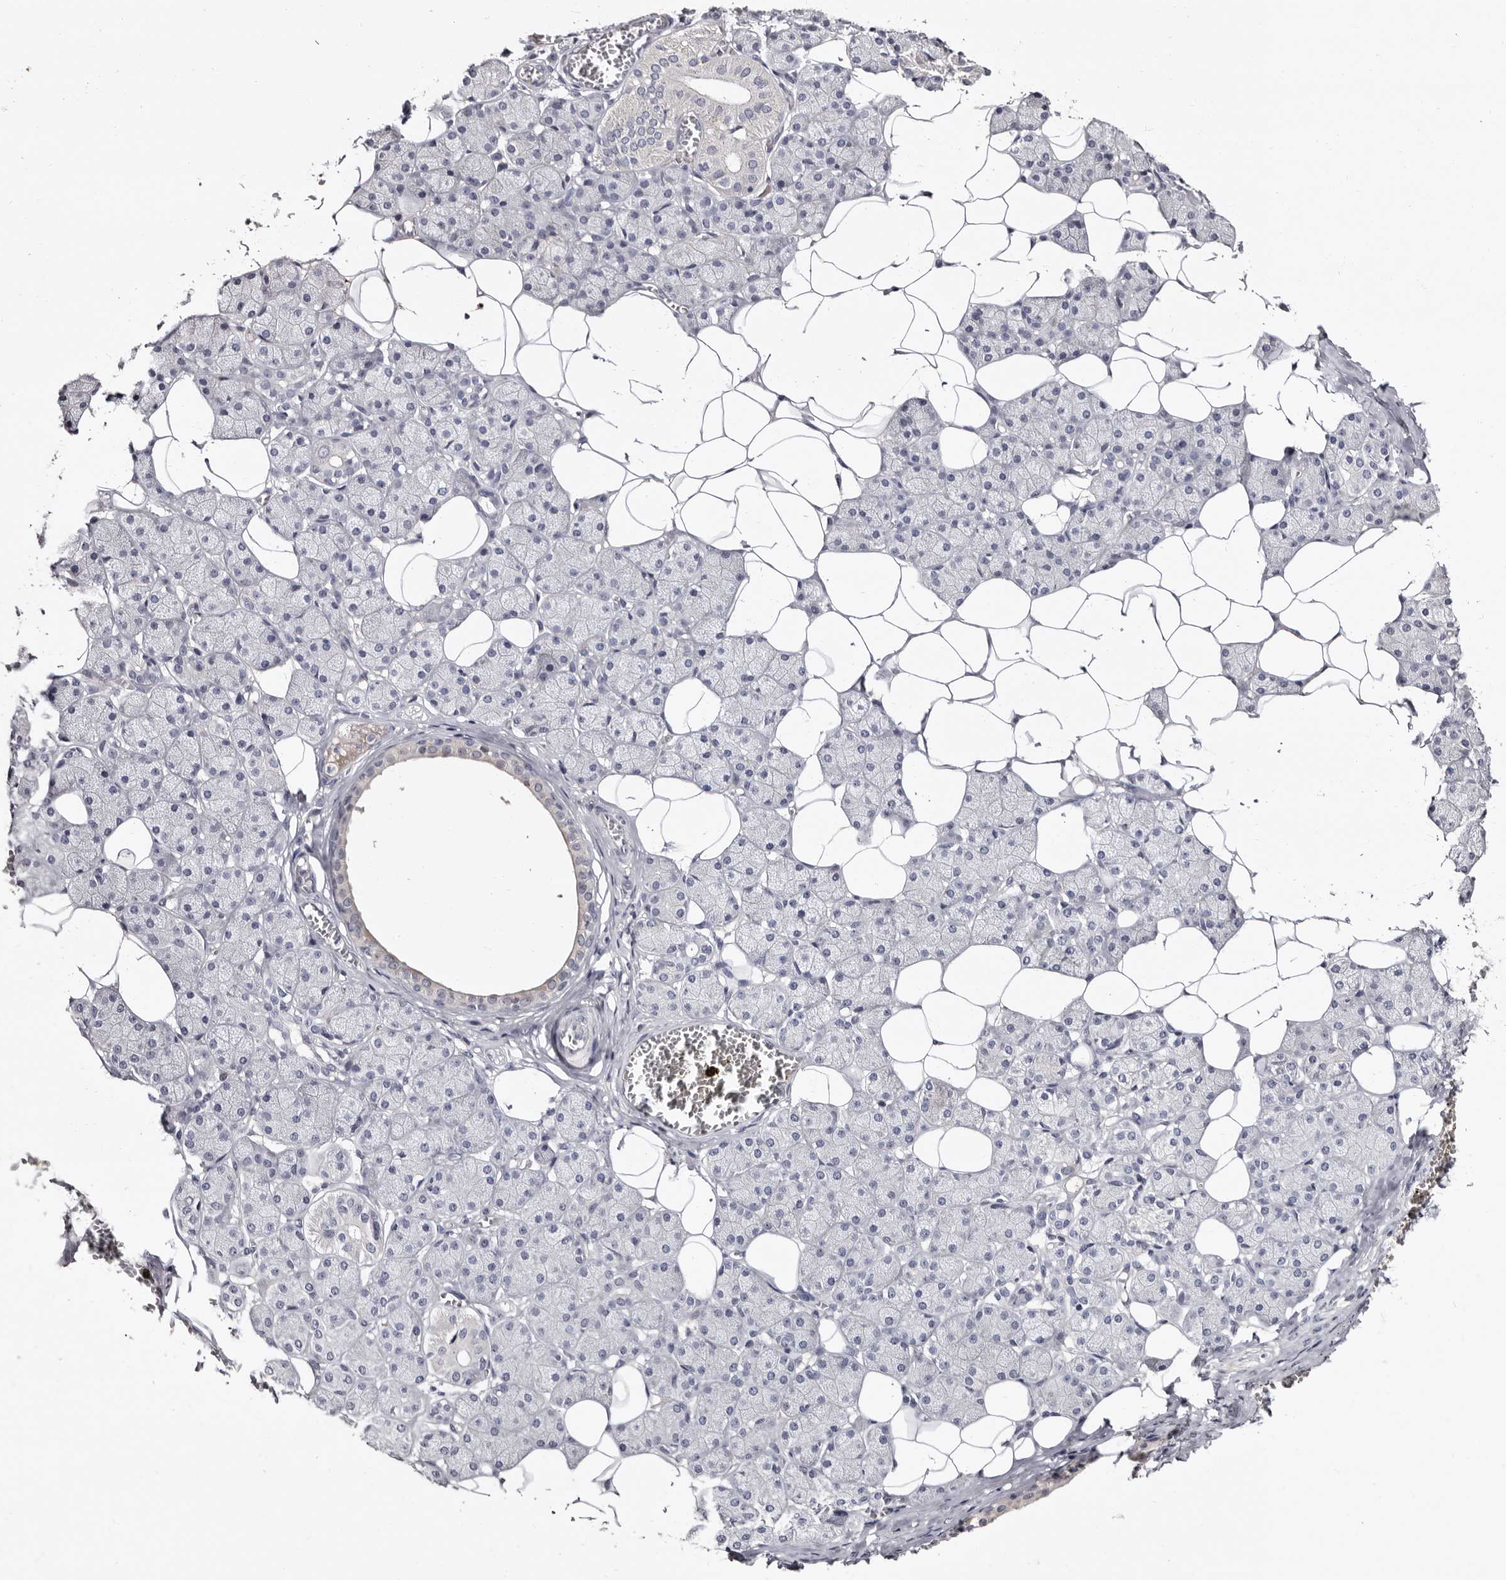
{"staining": {"intensity": "negative", "quantity": "none", "location": "none"}, "tissue": "salivary gland", "cell_type": "Glandular cells", "image_type": "normal", "snomed": [{"axis": "morphology", "description": "Normal tissue, NOS"}, {"axis": "topography", "description": "Salivary gland"}], "caption": "Micrograph shows no protein staining in glandular cells of benign salivary gland.", "gene": "BPGM", "patient": {"sex": "female", "age": 33}}